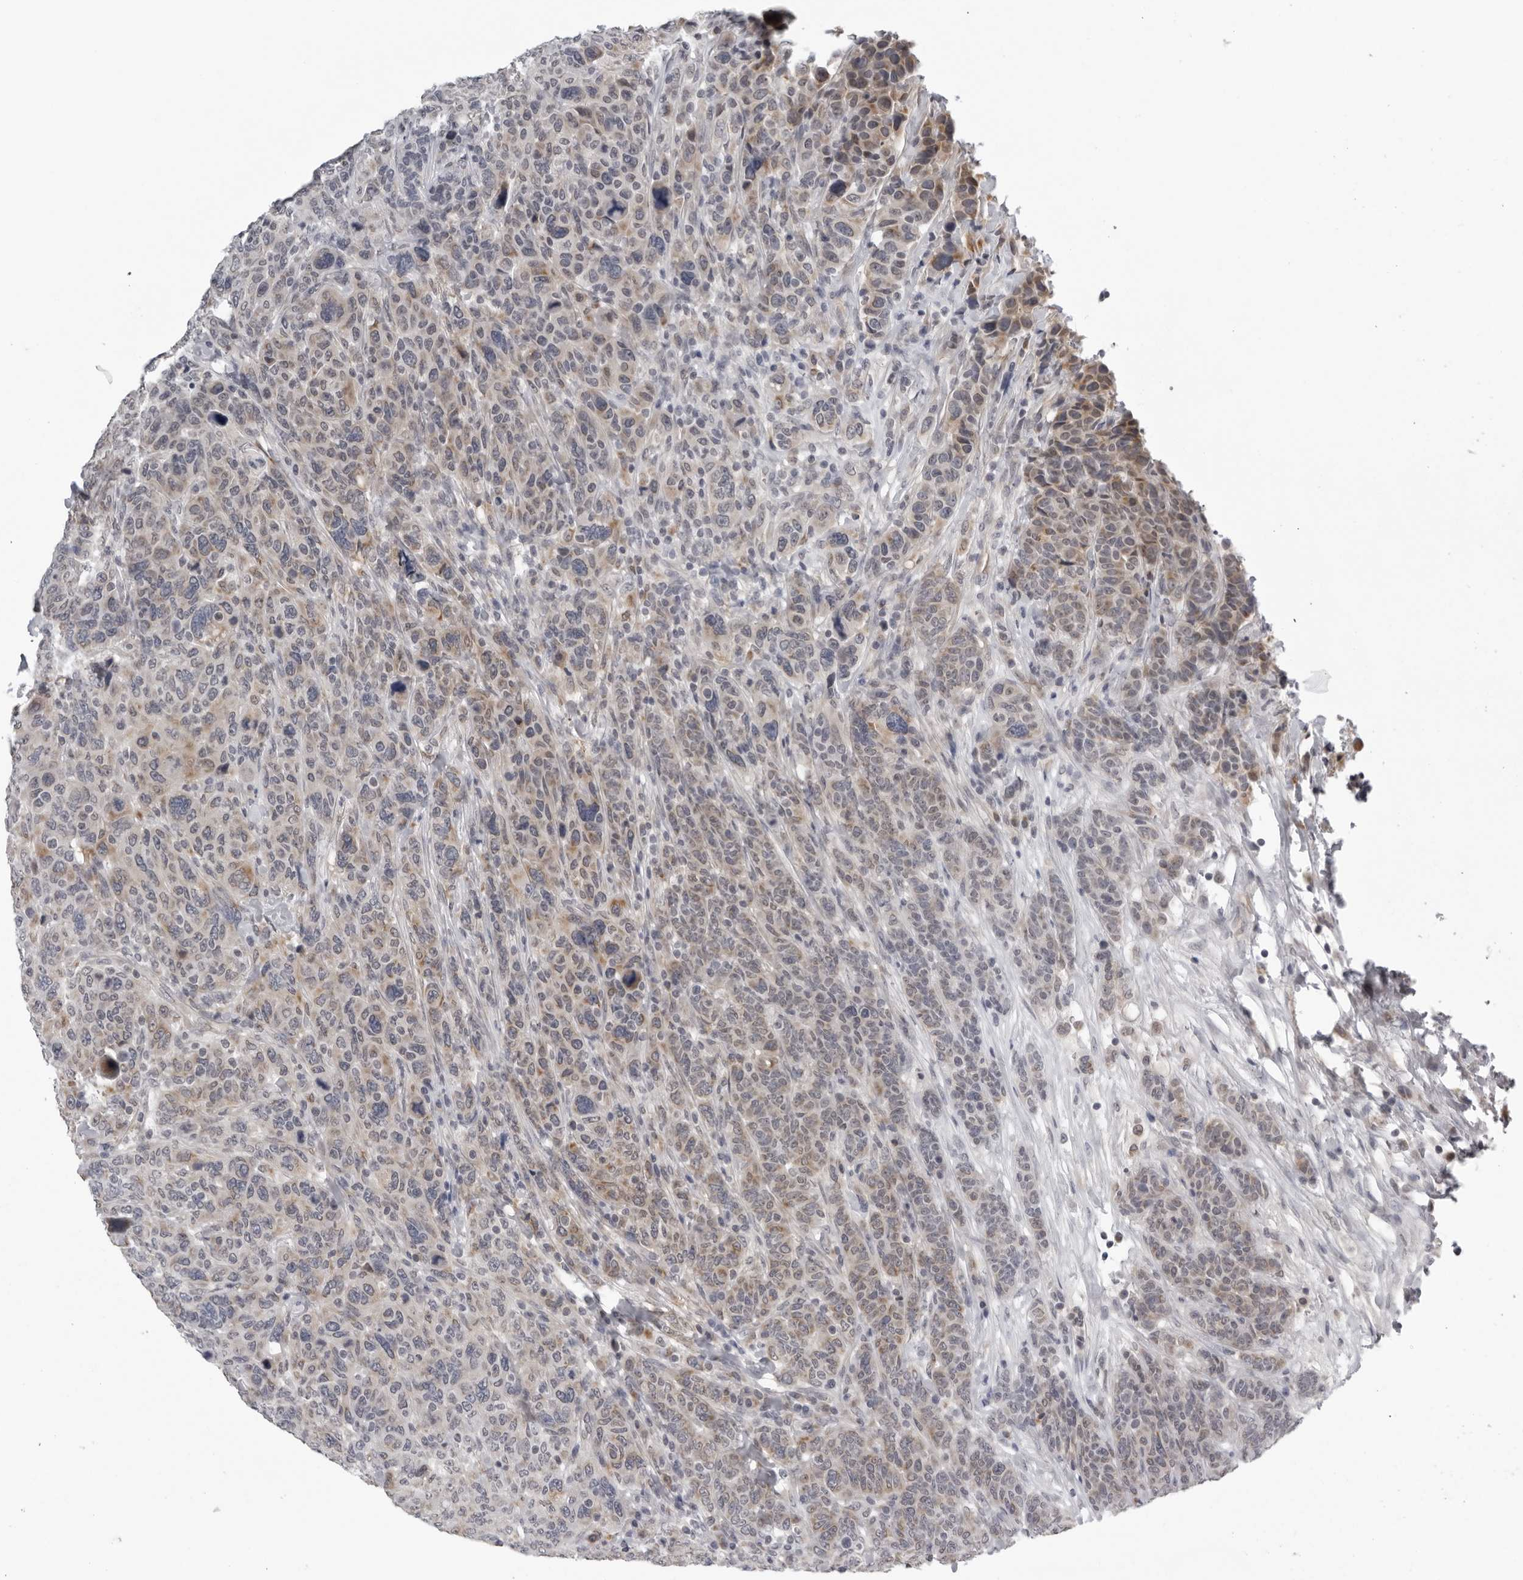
{"staining": {"intensity": "weak", "quantity": "25%-75%", "location": "cytoplasmic/membranous"}, "tissue": "breast cancer", "cell_type": "Tumor cells", "image_type": "cancer", "snomed": [{"axis": "morphology", "description": "Duct carcinoma"}, {"axis": "topography", "description": "Breast"}], "caption": "DAB (3,3'-diaminobenzidine) immunohistochemical staining of human breast cancer (intraductal carcinoma) demonstrates weak cytoplasmic/membranous protein staining in about 25%-75% of tumor cells.", "gene": "CPT2", "patient": {"sex": "female", "age": 37}}